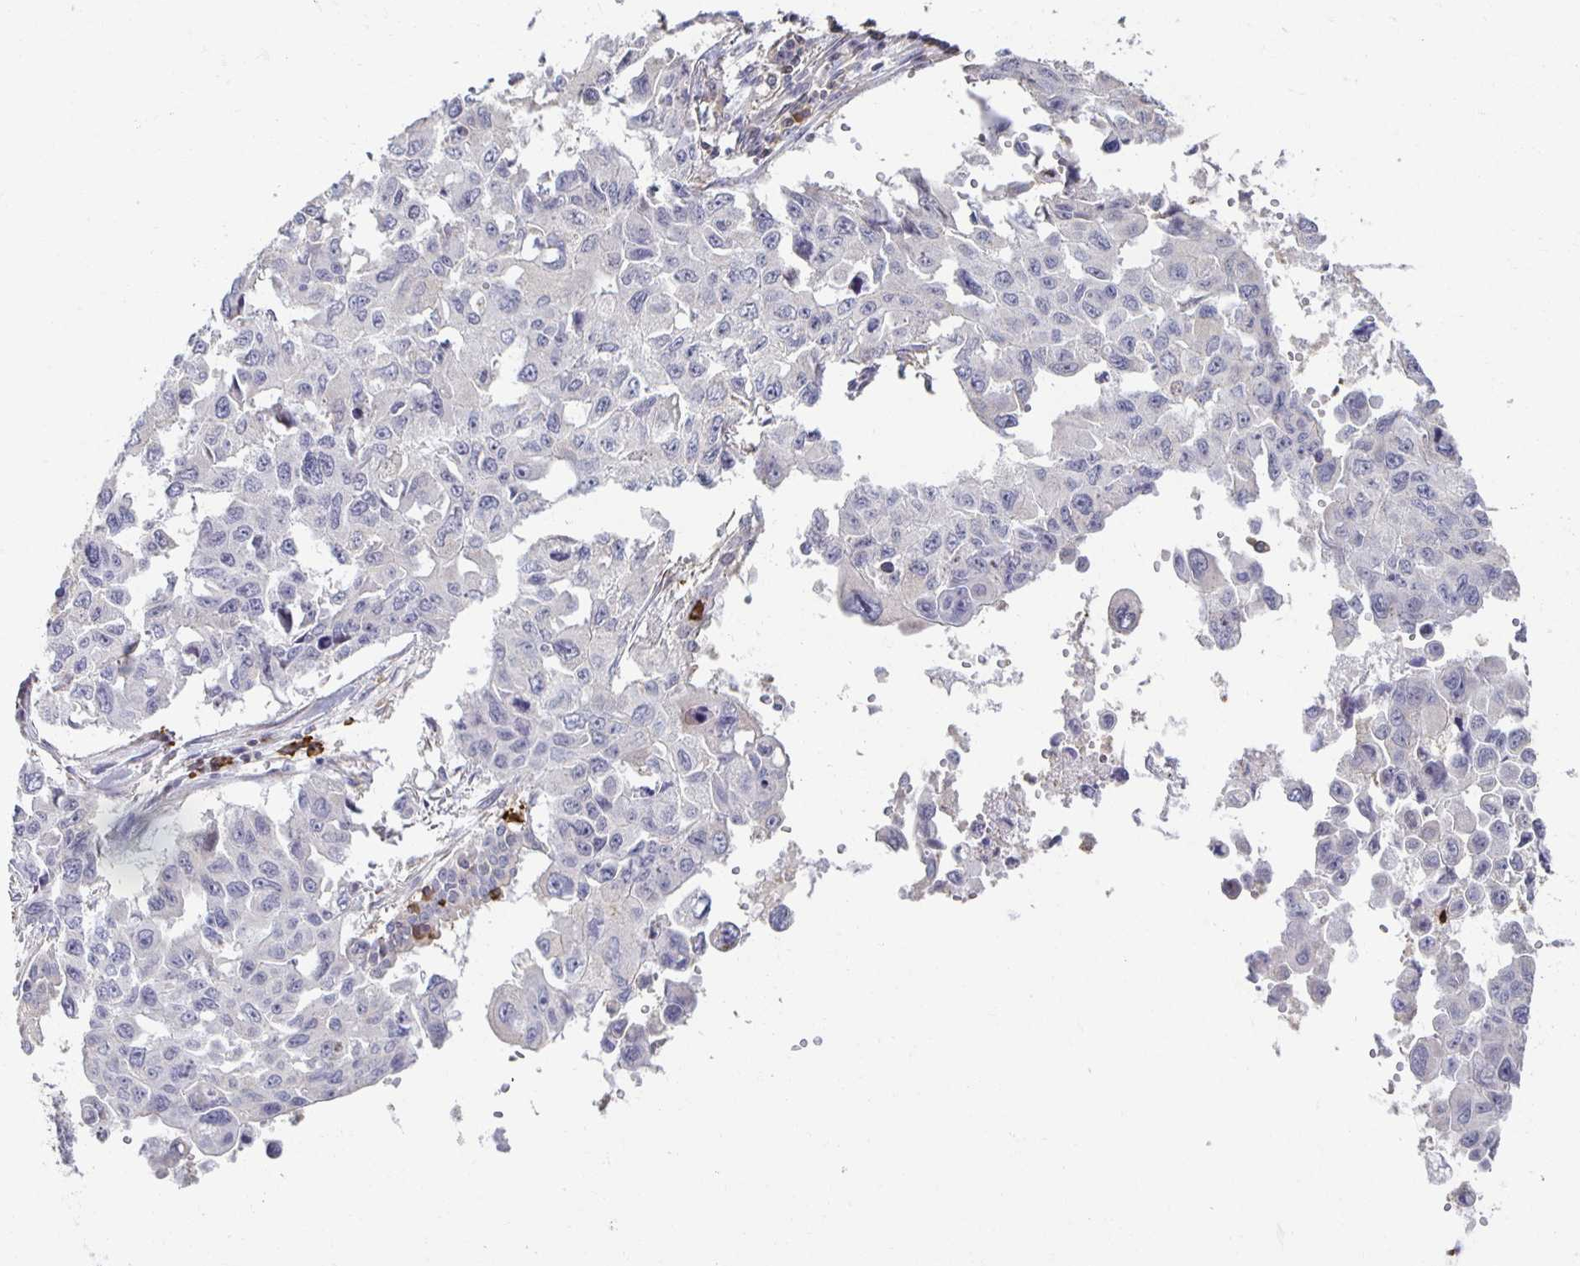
{"staining": {"intensity": "negative", "quantity": "none", "location": "none"}, "tissue": "lung cancer", "cell_type": "Tumor cells", "image_type": "cancer", "snomed": [{"axis": "morphology", "description": "Adenocarcinoma, NOS"}, {"axis": "topography", "description": "Lung"}], "caption": "A high-resolution histopathology image shows IHC staining of lung cancer (adenocarcinoma), which reveals no significant positivity in tumor cells. (DAB (3,3'-diaminobenzidine) immunohistochemistry with hematoxylin counter stain).", "gene": "ZNF692", "patient": {"sex": "male", "age": 64}}